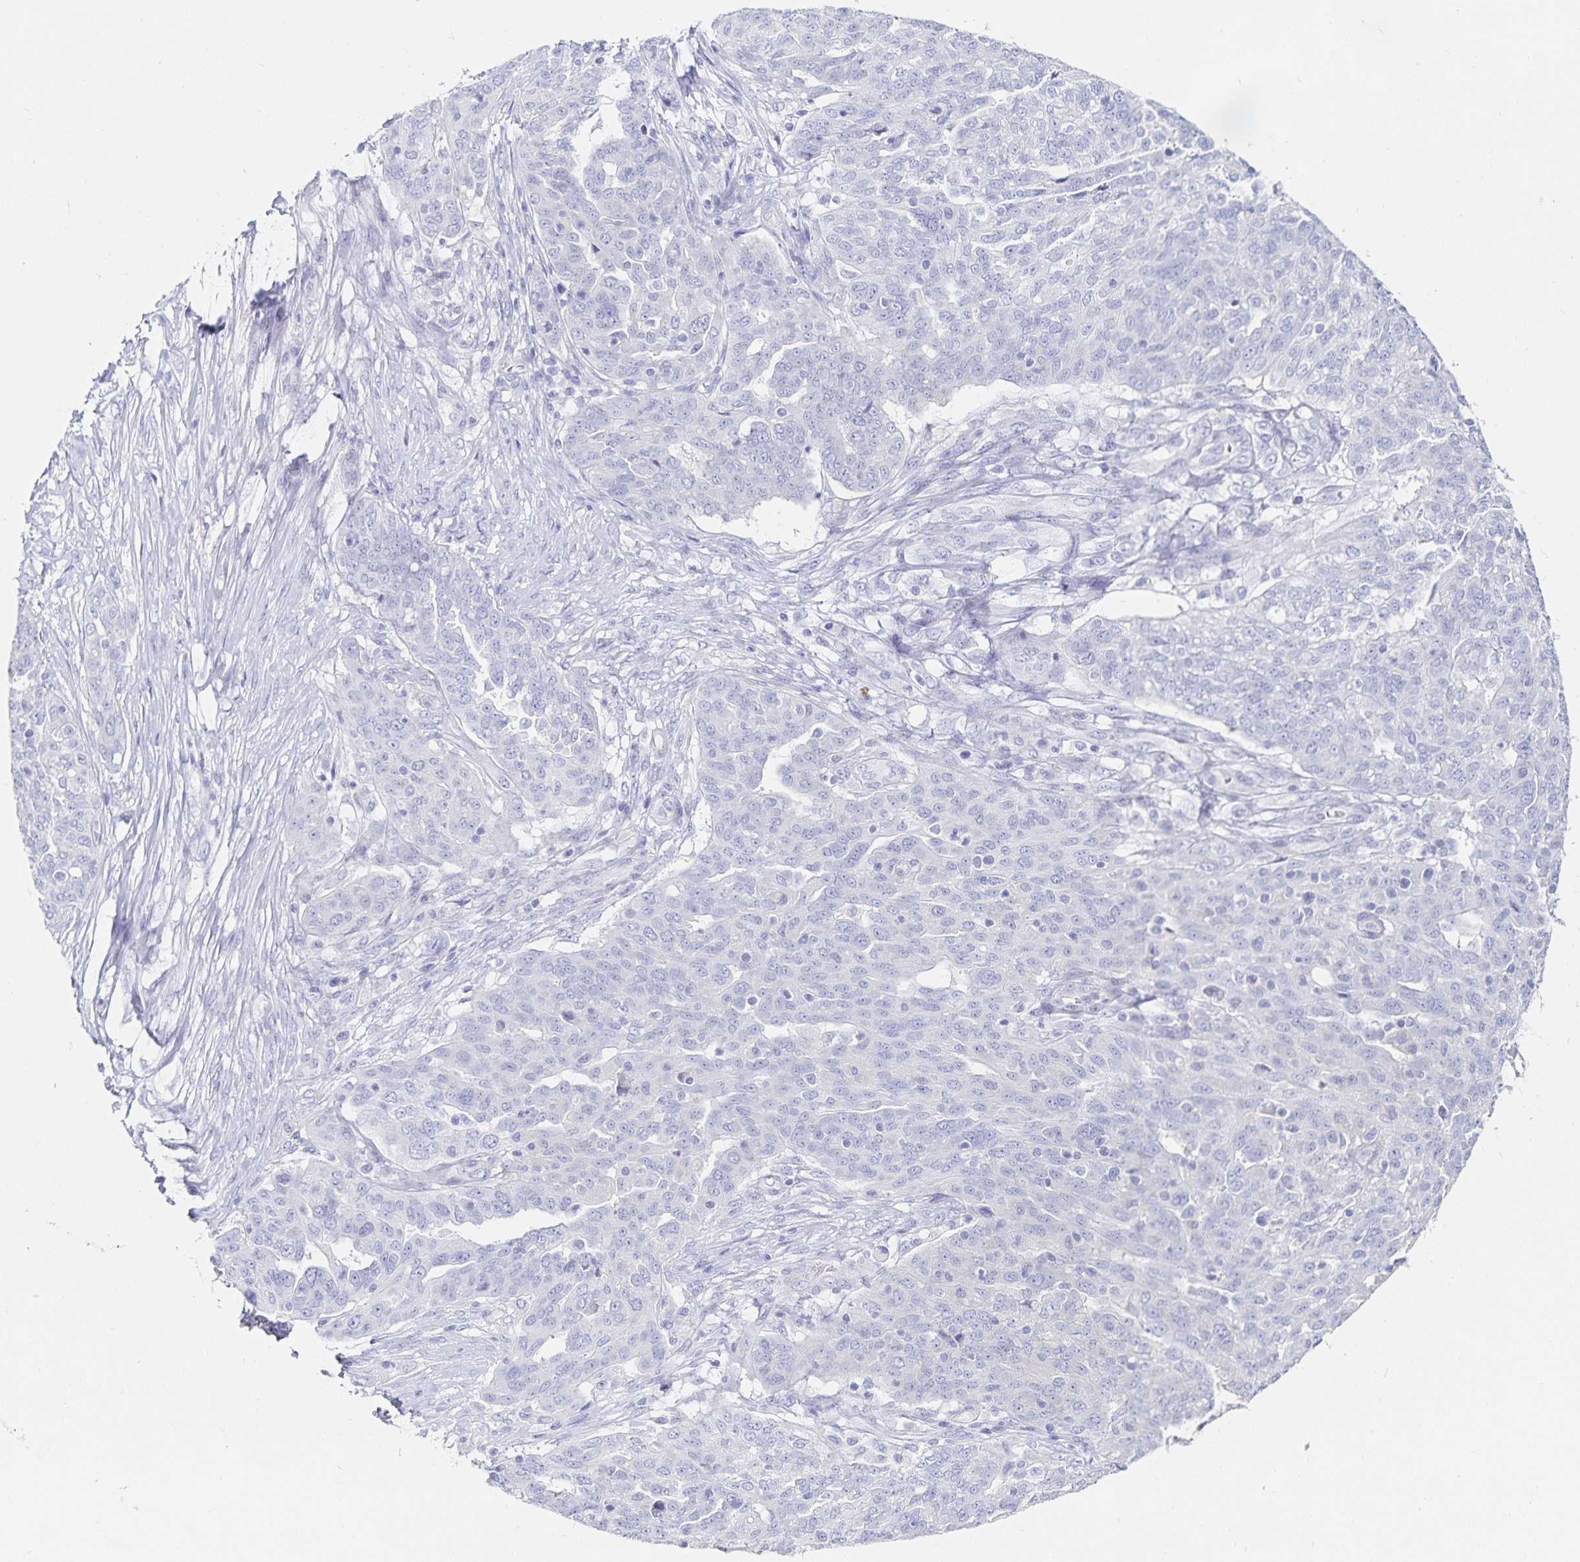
{"staining": {"intensity": "negative", "quantity": "none", "location": "none"}, "tissue": "ovarian cancer", "cell_type": "Tumor cells", "image_type": "cancer", "snomed": [{"axis": "morphology", "description": "Cystadenocarcinoma, serous, NOS"}, {"axis": "topography", "description": "Ovary"}], "caption": "Immunohistochemistry (IHC) micrograph of neoplastic tissue: human serous cystadenocarcinoma (ovarian) stained with DAB (3,3'-diaminobenzidine) exhibits no significant protein staining in tumor cells. (Immunohistochemistry, brightfield microscopy, high magnification).", "gene": "TNIP1", "patient": {"sex": "female", "age": 67}}